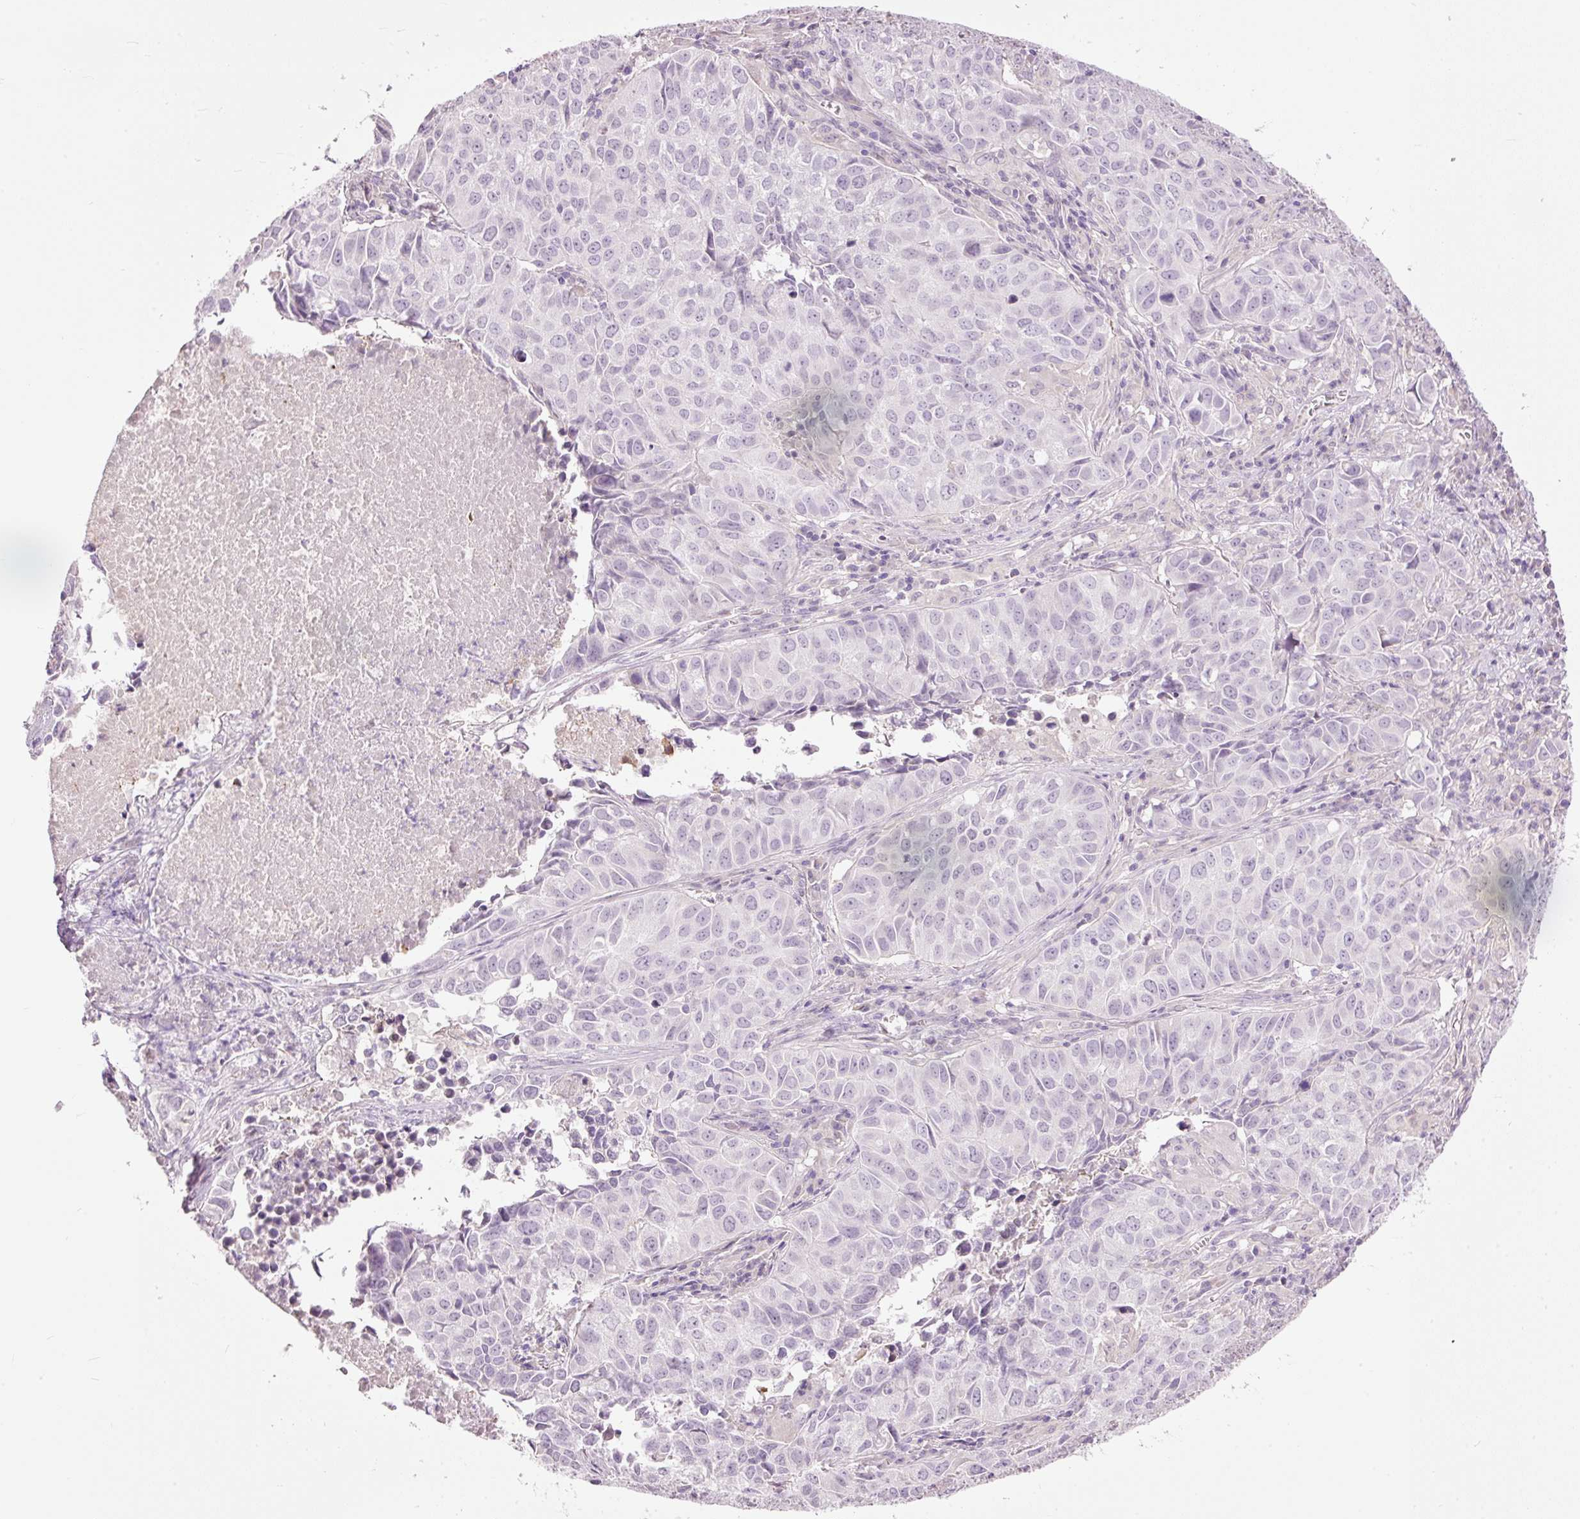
{"staining": {"intensity": "negative", "quantity": "none", "location": "none"}, "tissue": "lung cancer", "cell_type": "Tumor cells", "image_type": "cancer", "snomed": [{"axis": "morphology", "description": "Adenocarcinoma, NOS"}, {"axis": "topography", "description": "Lung"}], "caption": "The image displays no significant staining in tumor cells of lung cancer. (DAB IHC, high magnification).", "gene": "FCRL4", "patient": {"sex": "female", "age": 50}}